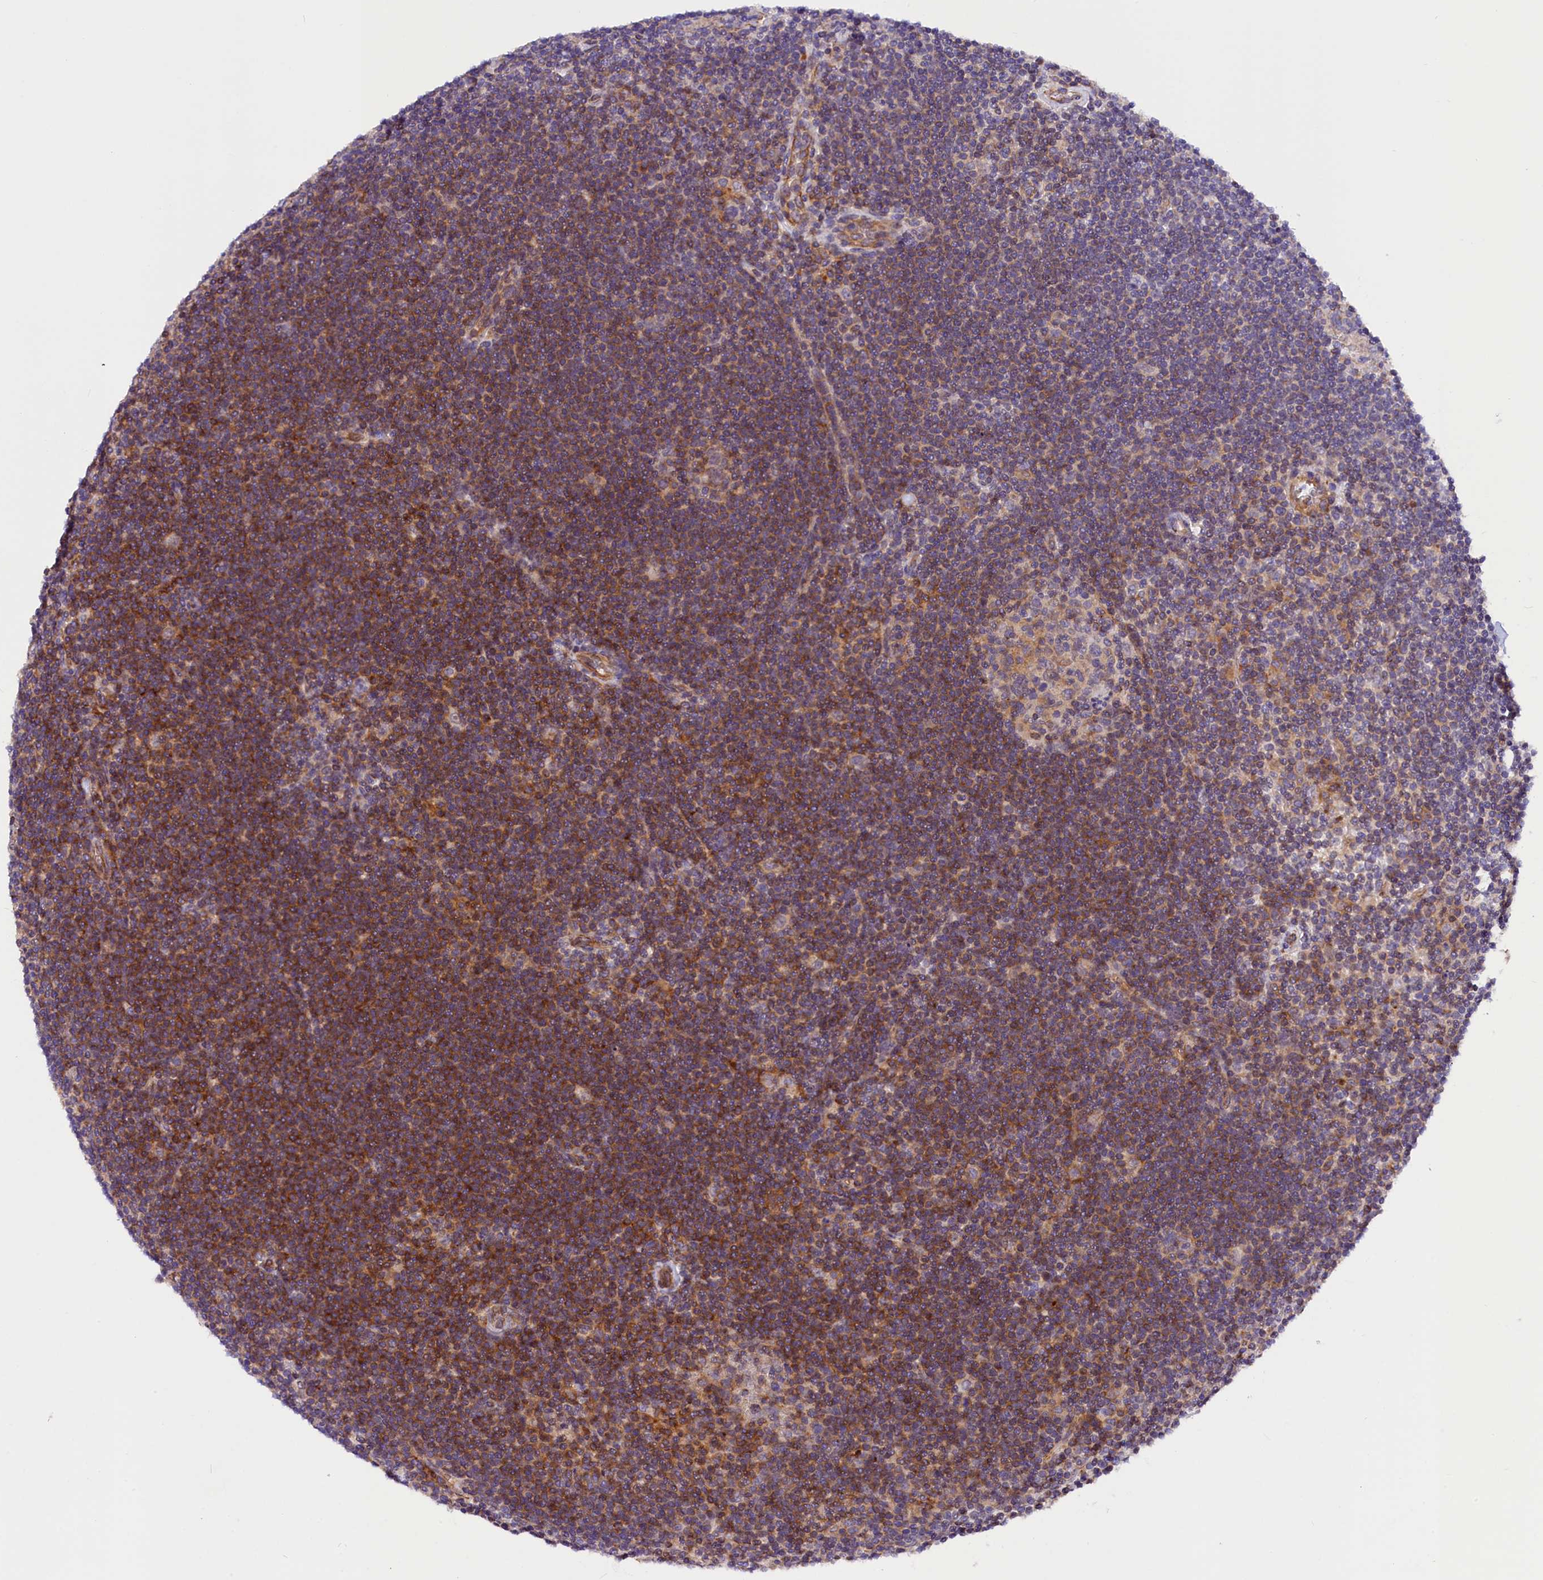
{"staining": {"intensity": "negative", "quantity": "none", "location": "none"}, "tissue": "lymphoma", "cell_type": "Tumor cells", "image_type": "cancer", "snomed": [{"axis": "morphology", "description": "Hodgkin's disease, NOS"}, {"axis": "topography", "description": "Lymph node"}], "caption": "Protein analysis of Hodgkin's disease demonstrates no significant positivity in tumor cells. The staining is performed using DAB brown chromogen with nuclei counter-stained in using hematoxylin.", "gene": "MED20", "patient": {"sex": "female", "age": 57}}